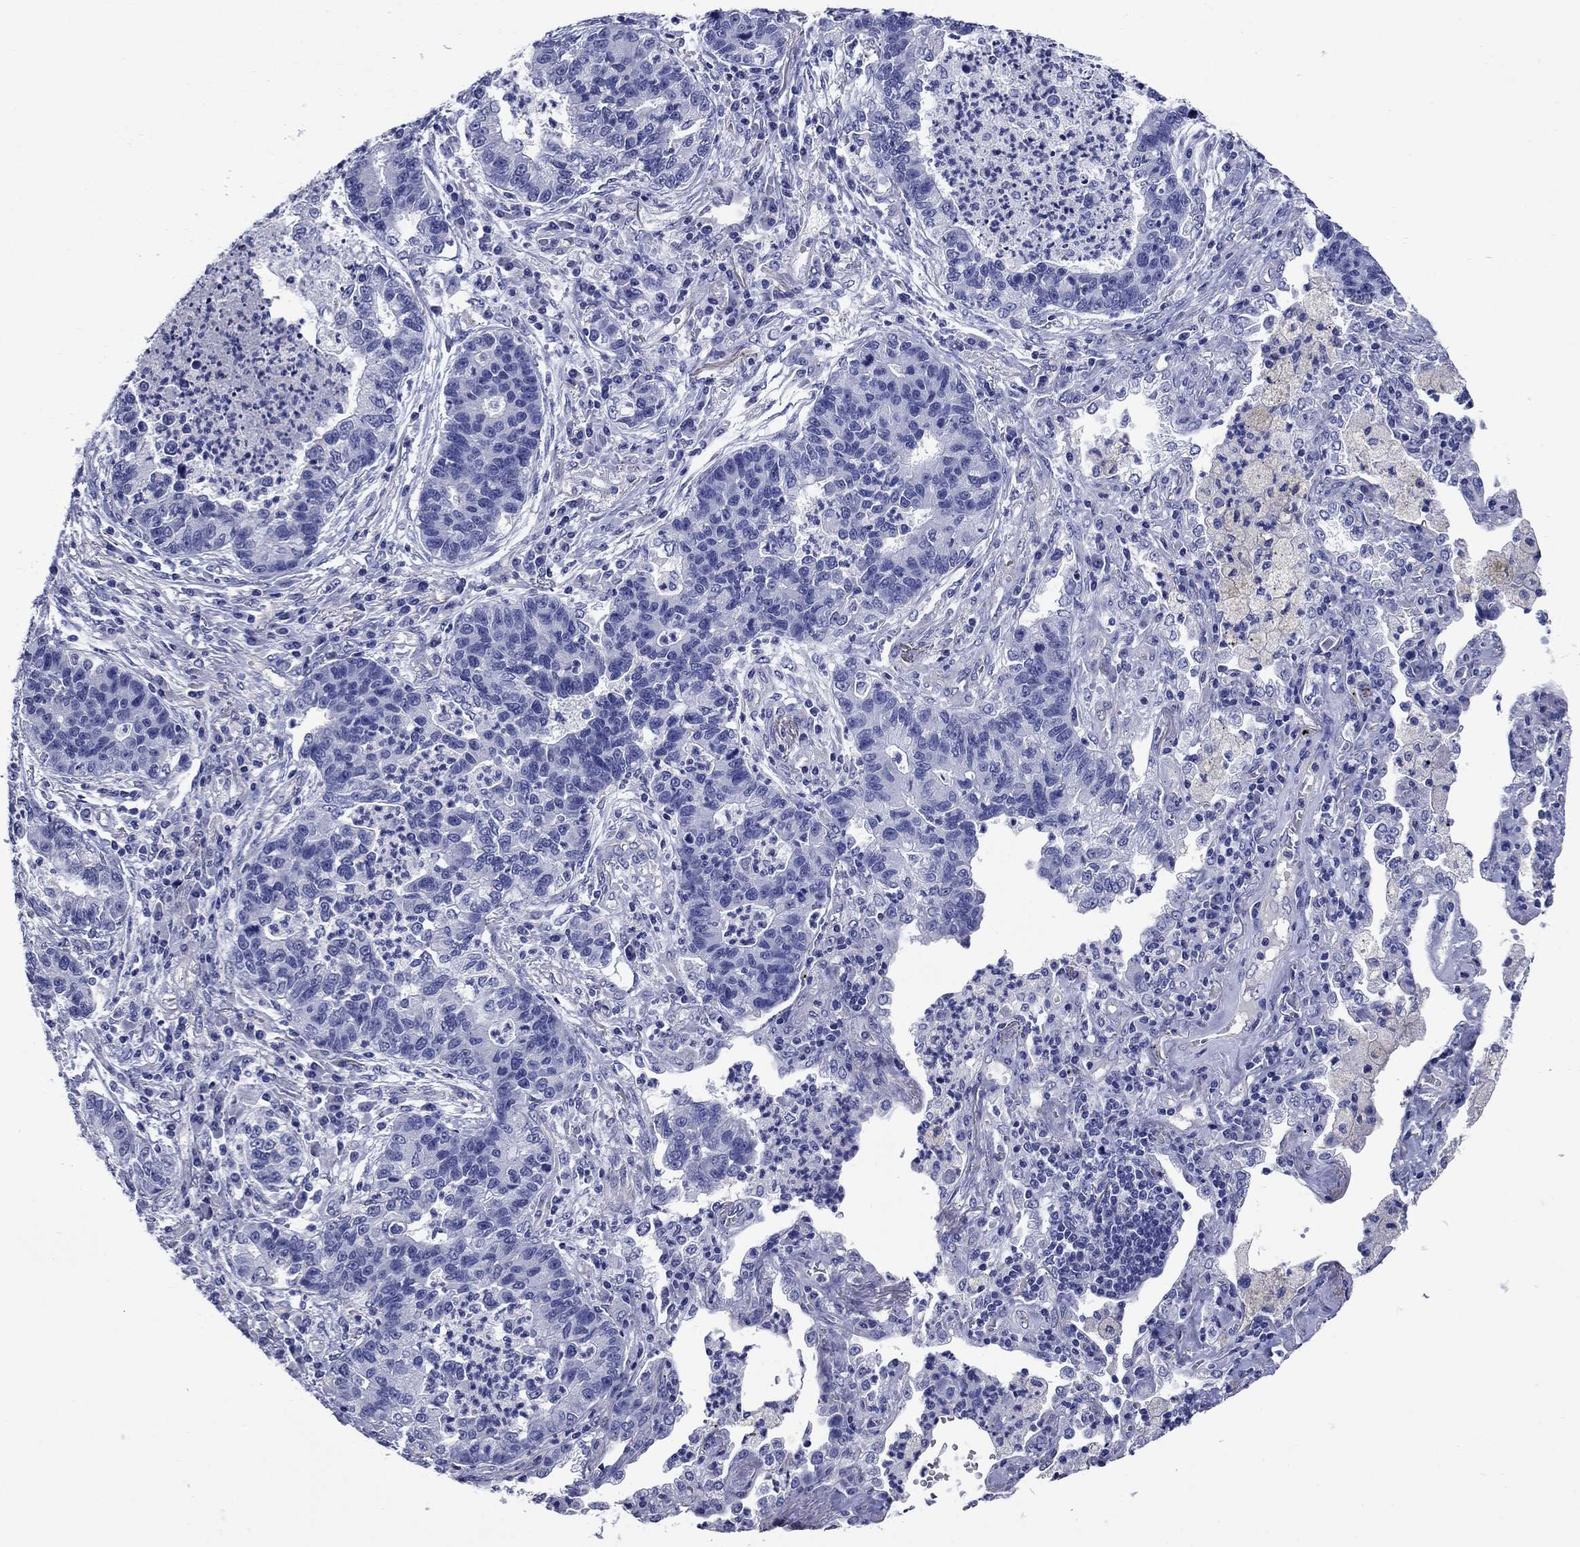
{"staining": {"intensity": "negative", "quantity": "none", "location": "none"}, "tissue": "lung cancer", "cell_type": "Tumor cells", "image_type": "cancer", "snomed": [{"axis": "morphology", "description": "Adenocarcinoma, NOS"}, {"axis": "topography", "description": "Lung"}], "caption": "IHC of human lung adenocarcinoma demonstrates no staining in tumor cells. (Brightfield microscopy of DAB (3,3'-diaminobenzidine) immunohistochemistry (IHC) at high magnification).", "gene": "SMCP", "patient": {"sex": "female", "age": 57}}